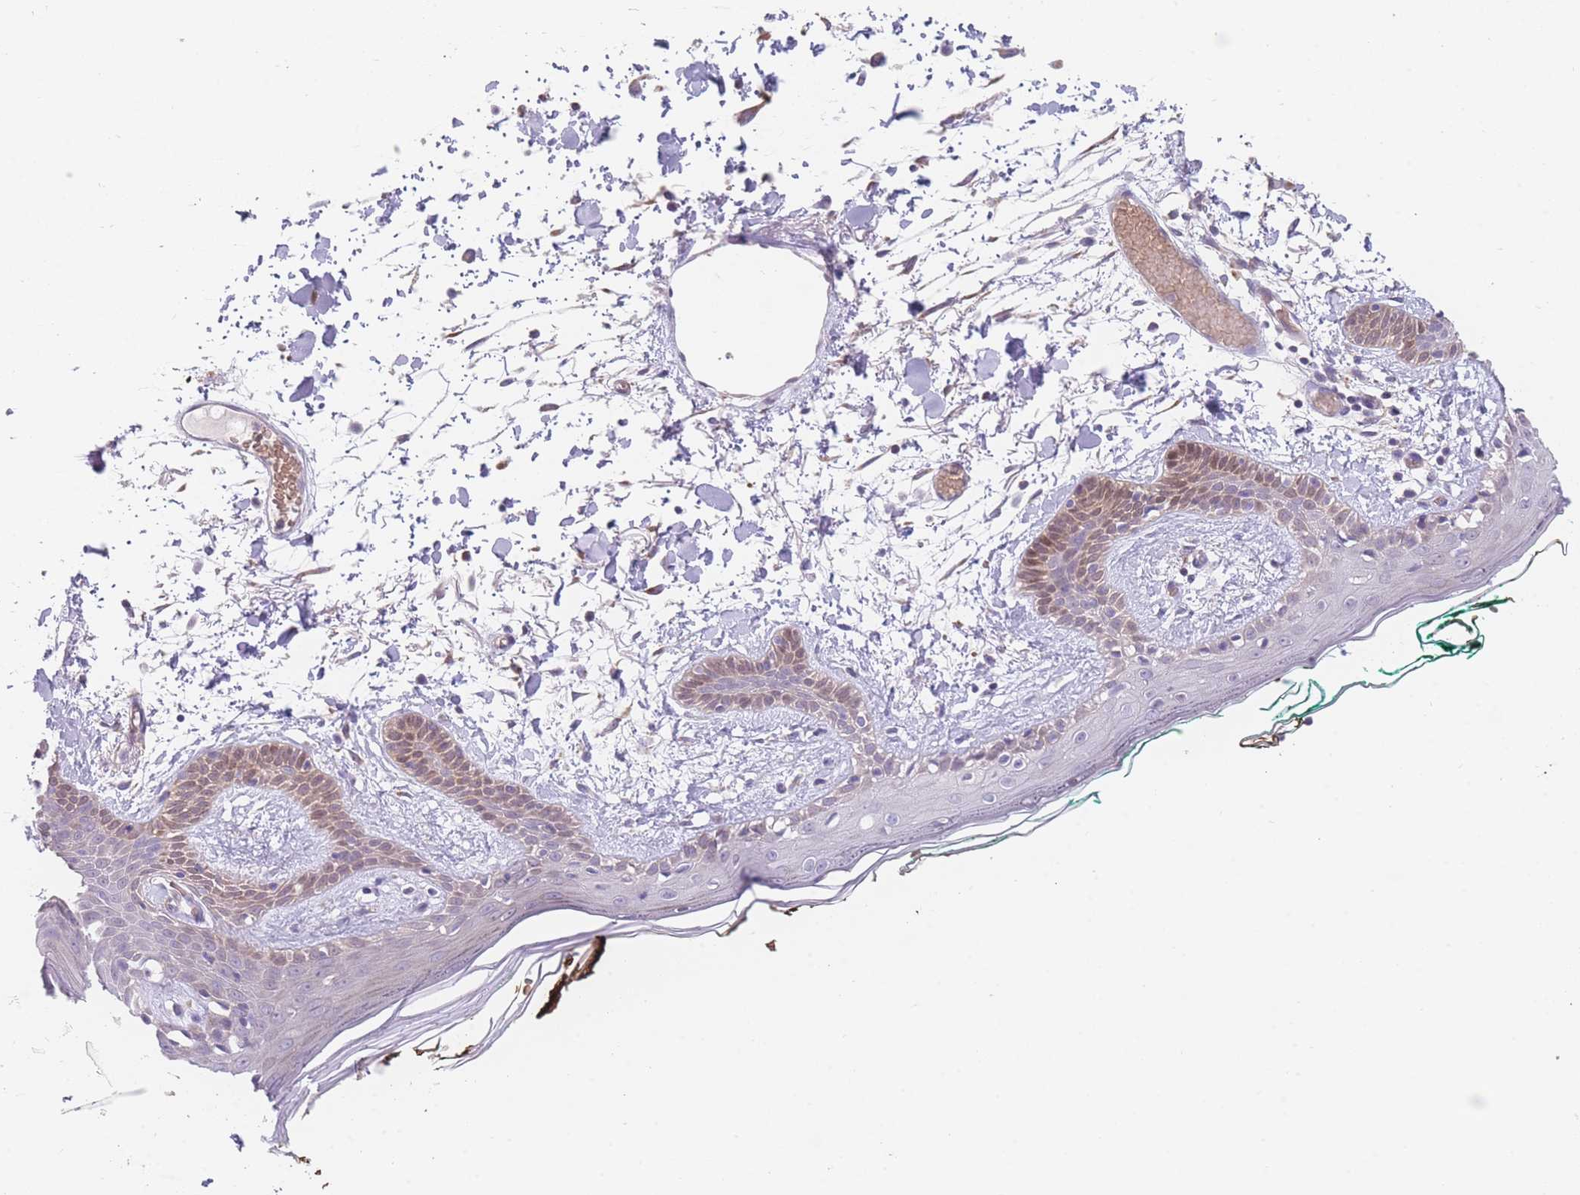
{"staining": {"intensity": "negative", "quantity": "none", "location": "none"}, "tissue": "skin", "cell_type": "Fibroblasts", "image_type": "normal", "snomed": [{"axis": "morphology", "description": "Normal tissue, NOS"}, {"axis": "topography", "description": "Skin"}], "caption": "IHC micrograph of unremarkable skin: skin stained with DAB (3,3'-diaminobenzidine) displays no significant protein staining in fibroblasts.", "gene": "SMPD4", "patient": {"sex": "male", "age": 79}}